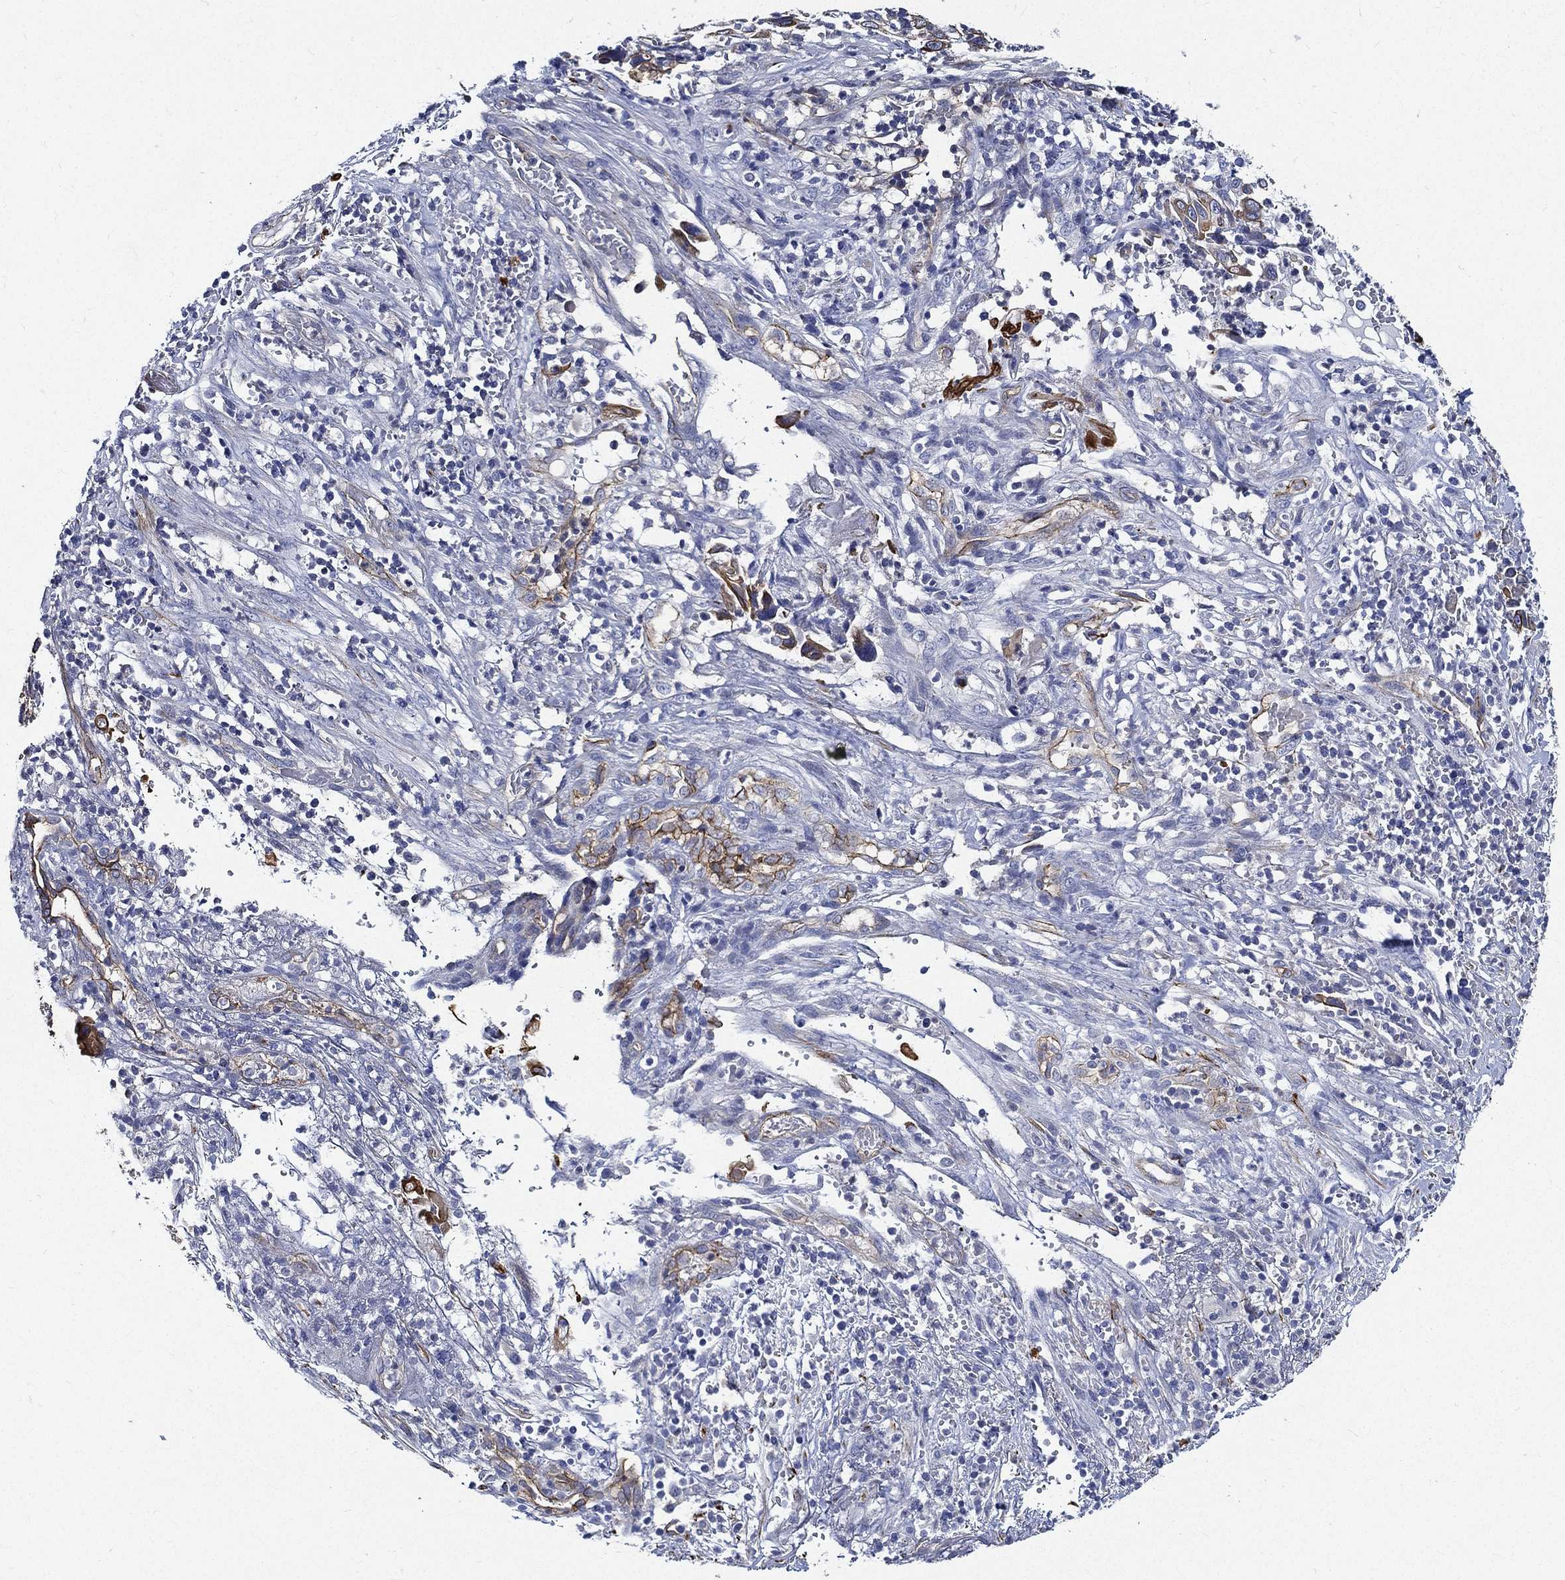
{"staining": {"intensity": "moderate", "quantity": "<25%", "location": "cytoplasmic/membranous"}, "tissue": "cervical cancer", "cell_type": "Tumor cells", "image_type": "cancer", "snomed": [{"axis": "morphology", "description": "Squamous cell carcinoma, NOS"}, {"axis": "topography", "description": "Cervix"}], "caption": "A brown stain labels moderate cytoplasmic/membranous staining of a protein in human cervical cancer tumor cells. (Brightfield microscopy of DAB IHC at high magnification).", "gene": "NEDD9", "patient": {"sex": "female", "age": 70}}